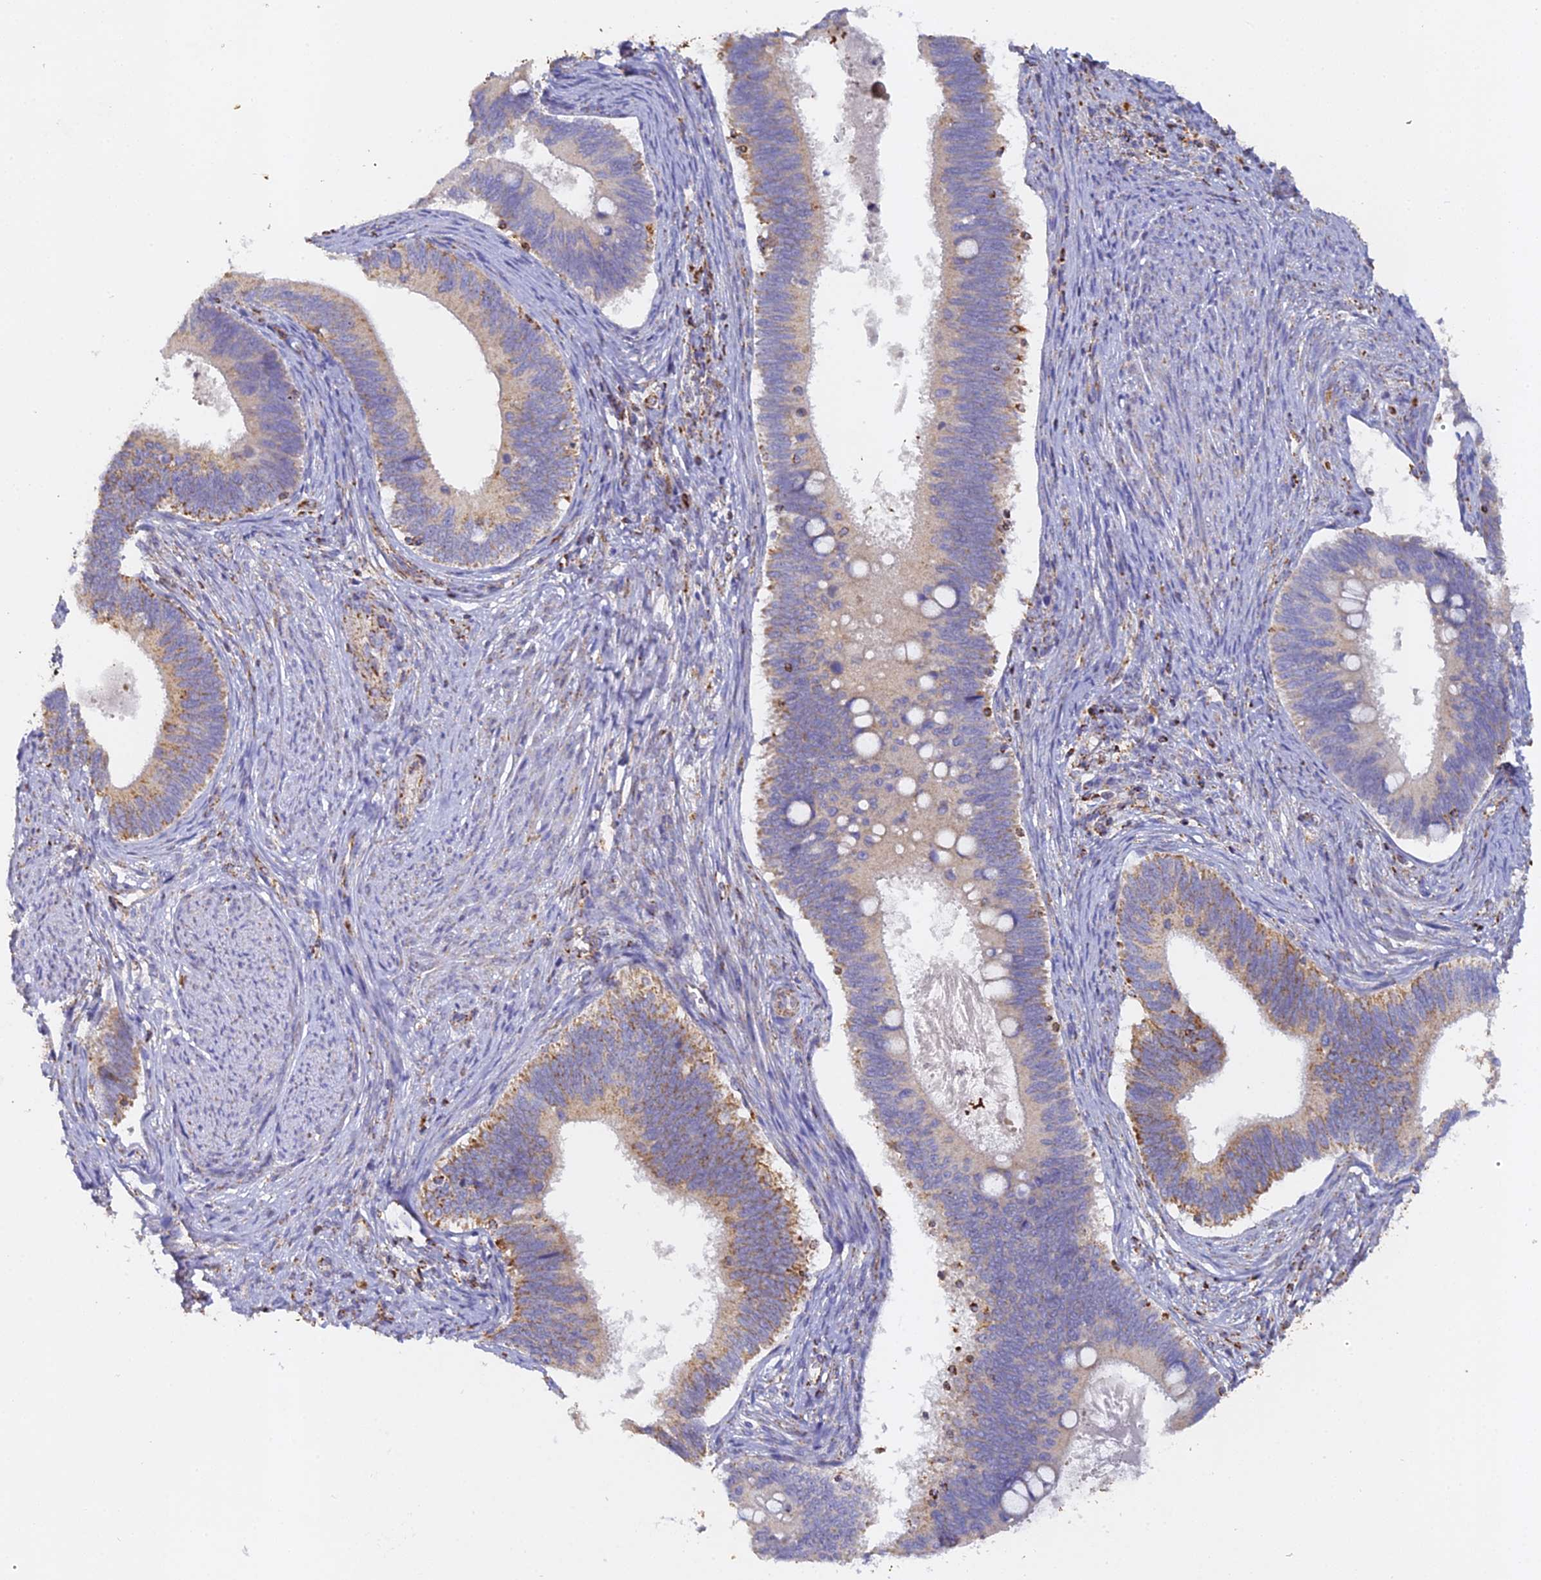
{"staining": {"intensity": "moderate", "quantity": "<25%", "location": "cytoplasmic/membranous"}, "tissue": "cervical cancer", "cell_type": "Tumor cells", "image_type": "cancer", "snomed": [{"axis": "morphology", "description": "Adenocarcinoma, NOS"}, {"axis": "topography", "description": "Cervix"}], "caption": "Protein staining shows moderate cytoplasmic/membranous expression in approximately <25% of tumor cells in cervical adenocarcinoma.", "gene": "DONSON", "patient": {"sex": "female", "age": 42}}